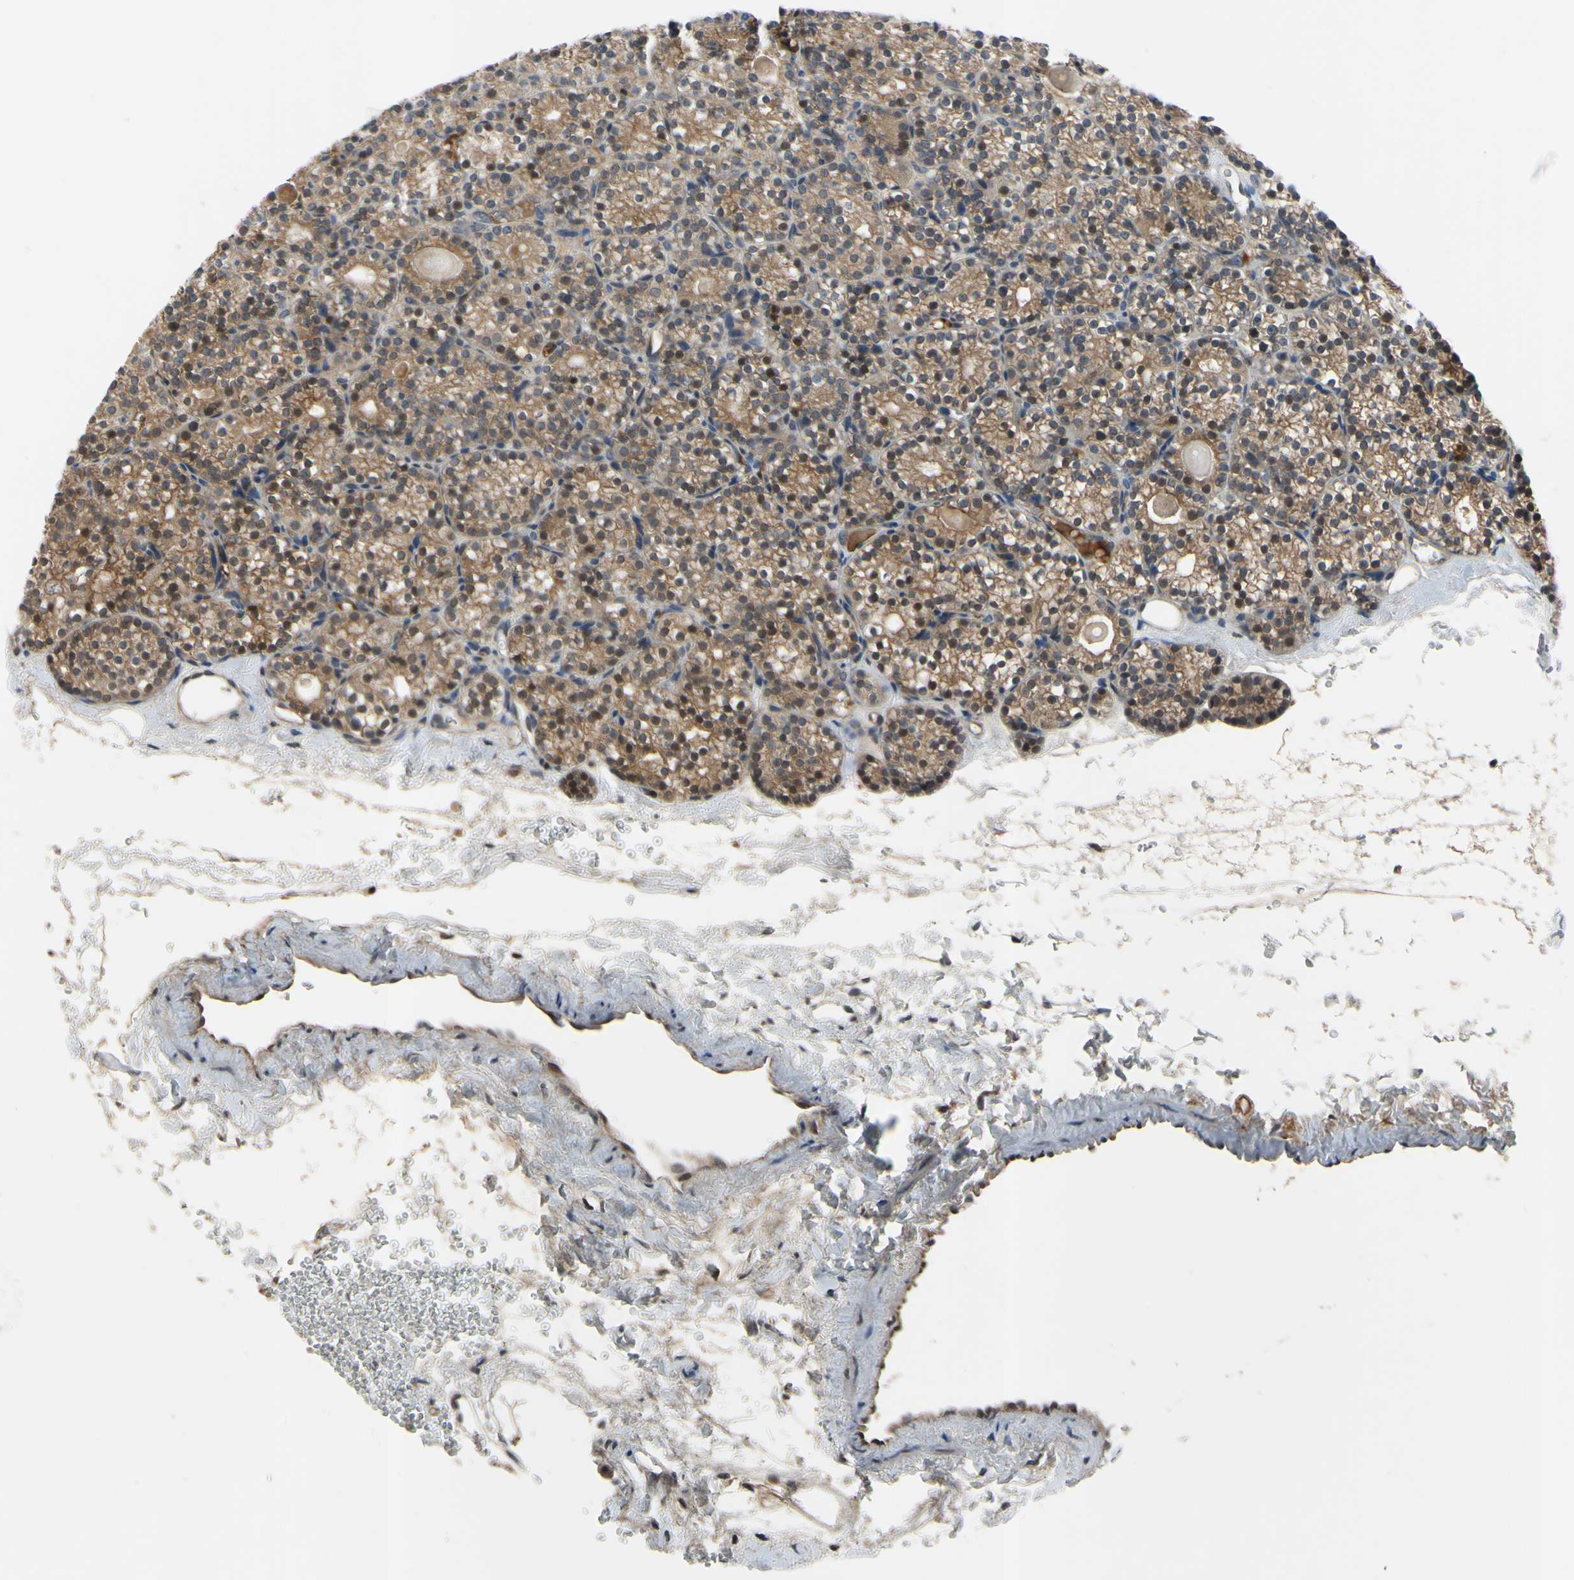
{"staining": {"intensity": "moderate", "quantity": ">75%", "location": "cytoplasmic/membranous"}, "tissue": "parathyroid gland", "cell_type": "Glandular cells", "image_type": "normal", "snomed": [{"axis": "morphology", "description": "Normal tissue, NOS"}, {"axis": "topography", "description": "Parathyroid gland"}], "caption": "Immunohistochemical staining of benign human parathyroid gland reveals moderate cytoplasmic/membranous protein expression in about >75% of glandular cells.", "gene": "XIAP", "patient": {"sex": "female", "age": 64}}